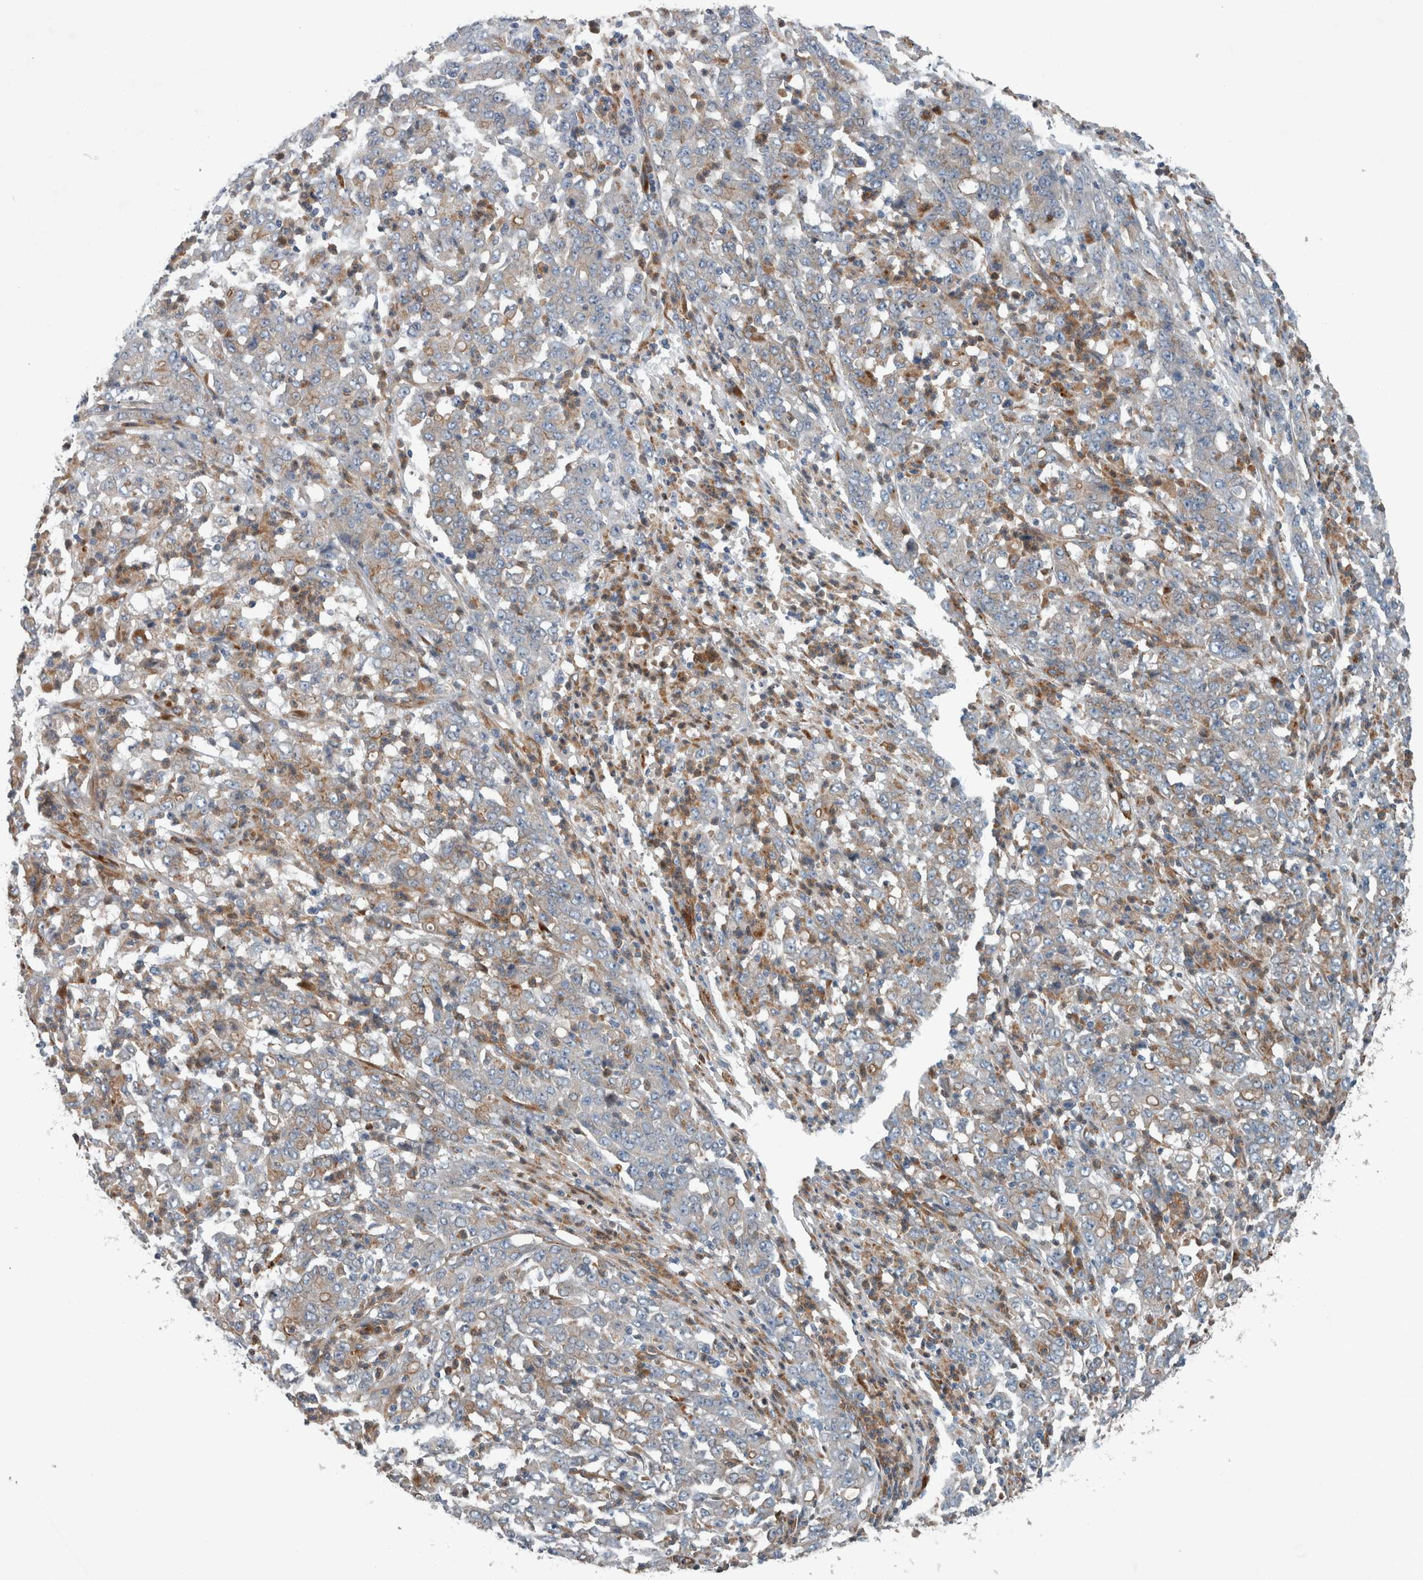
{"staining": {"intensity": "strong", "quantity": "<25%", "location": "cytoplasmic/membranous"}, "tissue": "stomach cancer", "cell_type": "Tumor cells", "image_type": "cancer", "snomed": [{"axis": "morphology", "description": "Adenocarcinoma, NOS"}, {"axis": "topography", "description": "Stomach, lower"}], "caption": "Tumor cells display medium levels of strong cytoplasmic/membranous expression in approximately <25% of cells in human stomach cancer.", "gene": "GLT8D2", "patient": {"sex": "female", "age": 71}}